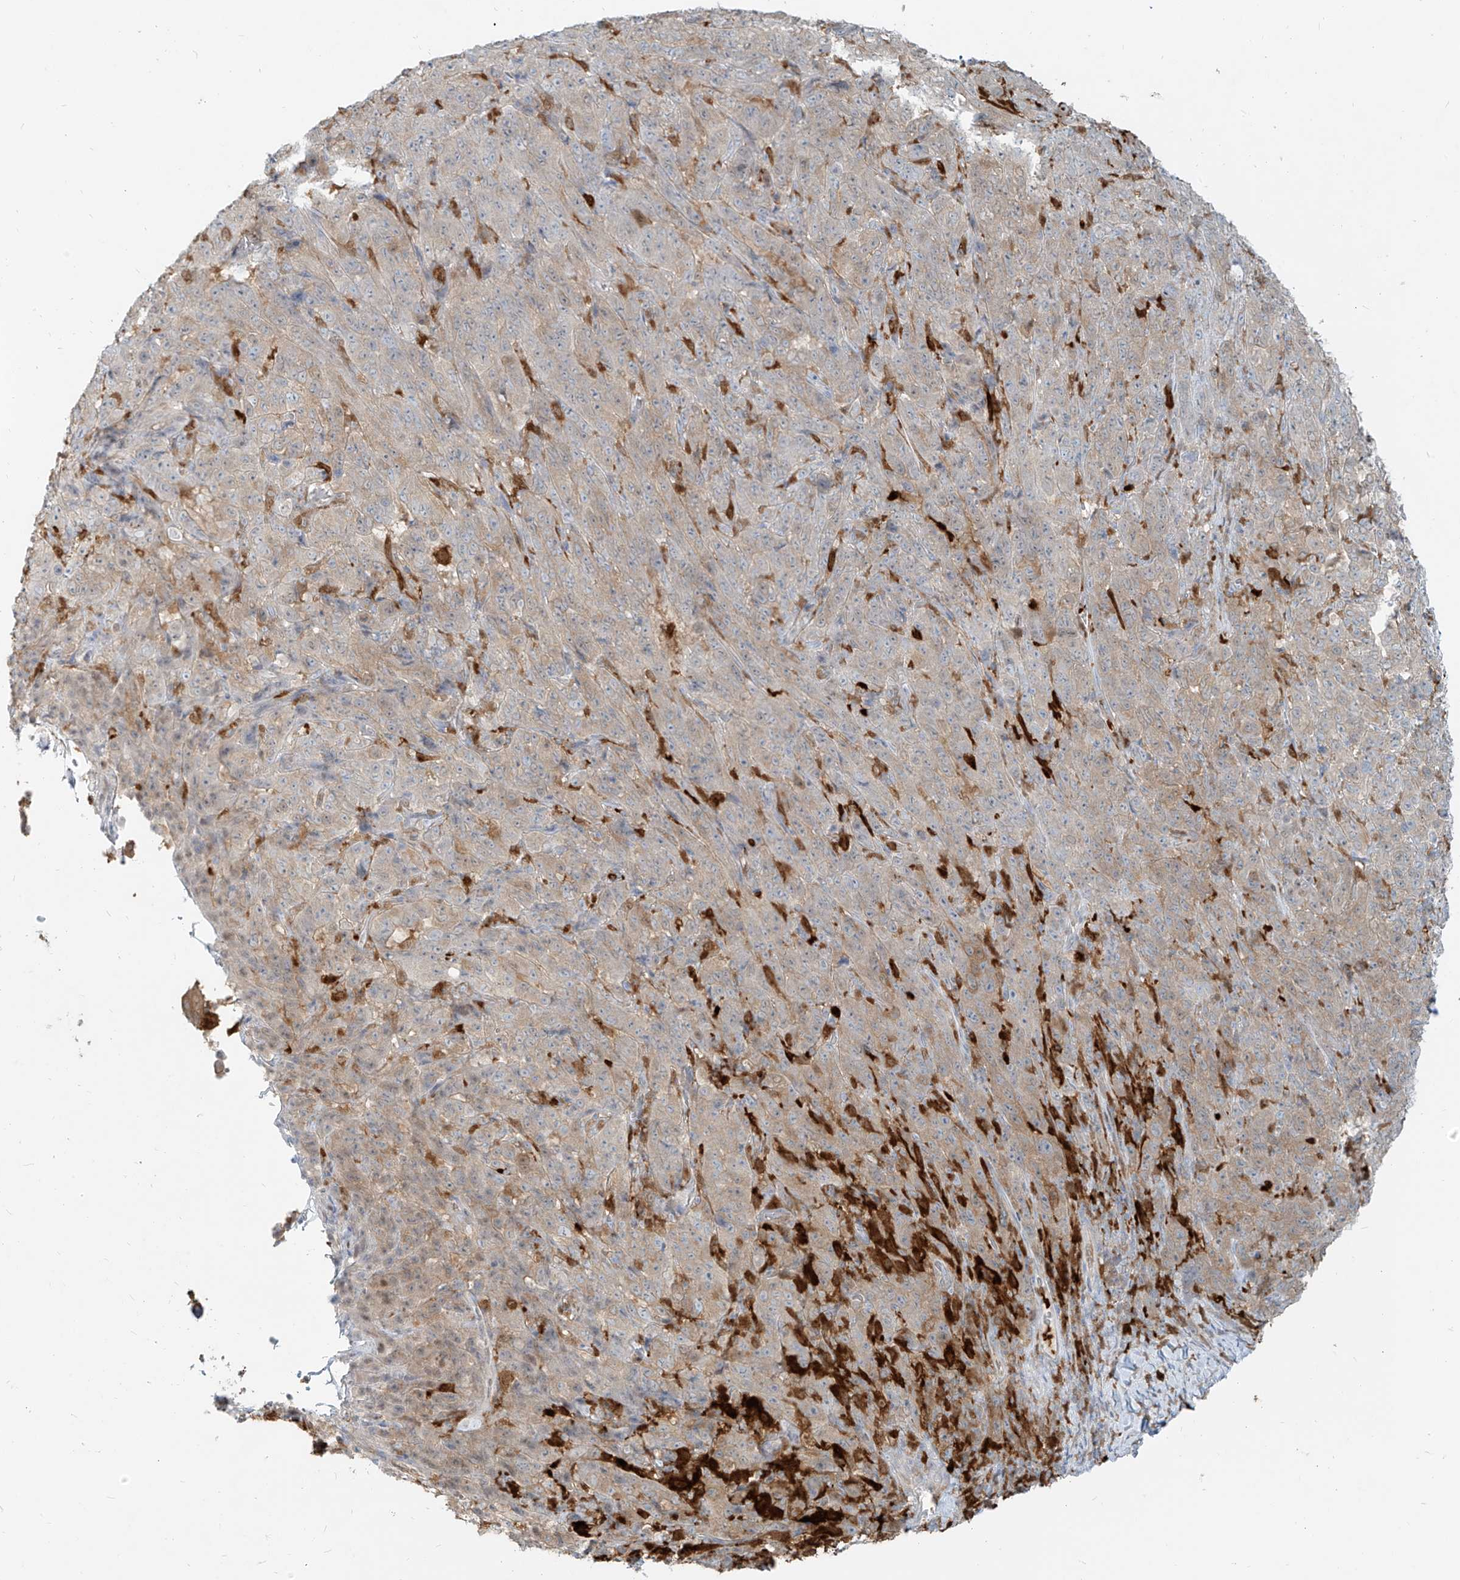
{"staining": {"intensity": "weak", "quantity": "25%-75%", "location": "cytoplasmic/membranous"}, "tissue": "pancreatic cancer", "cell_type": "Tumor cells", "image_type": "cancer", "snomed": [{"axis": "morphology", "description": "Adenocarcinoma, NOS"}, {"axis": "topography", "description": "Pancreas"}], "caption": "Protein analysis of pancreatic cancer tissue demonstrates weak cytoplasmic/membranous positivity in approximately 25%-75% of tumor cells.", "gene": "PGD", "patient": {"sex": "male", "age": 63}}